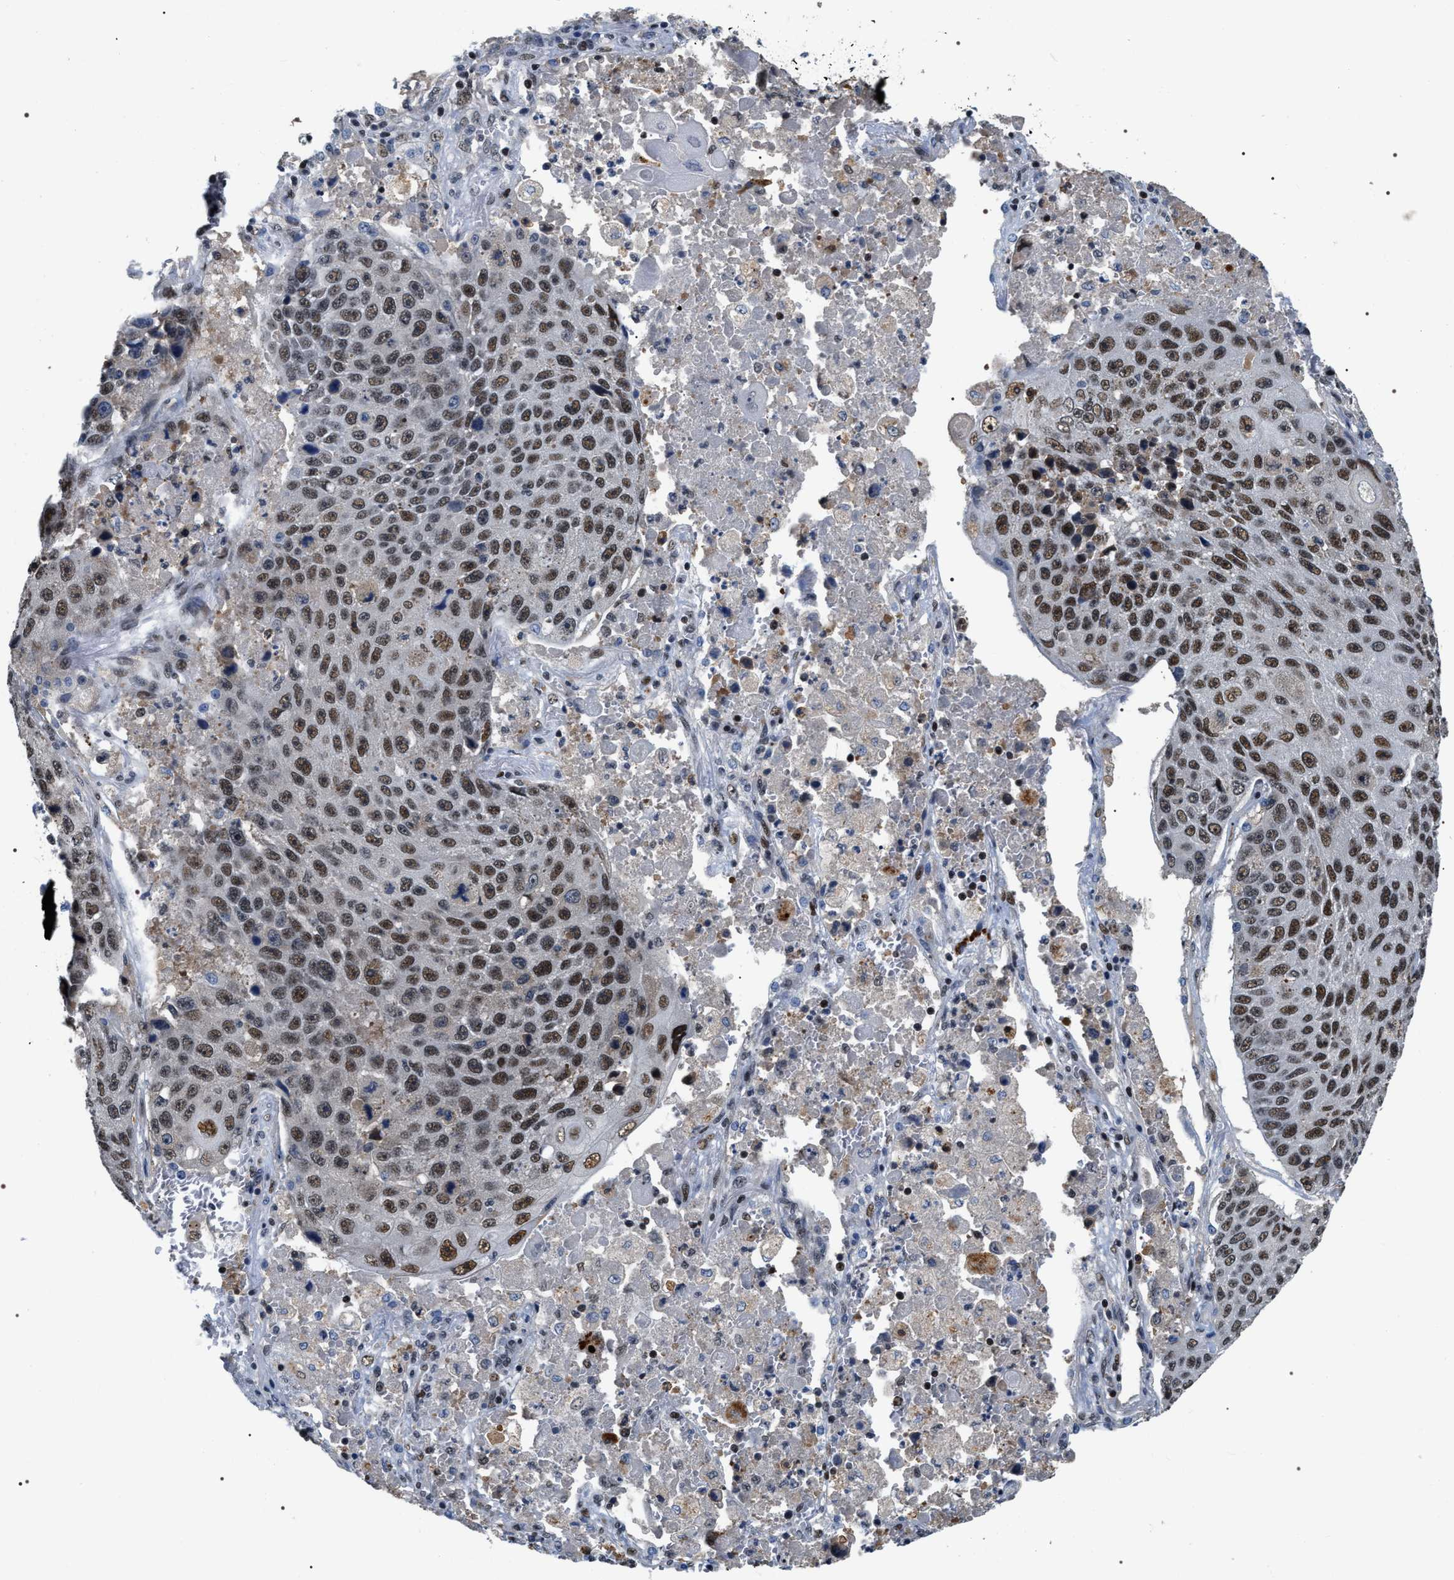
{"staining": {"intensity": "moderate", "quantity": ">75%", "location": "nuclear"}, "tissue": "lung cancer", "cell_type": "Tumor cells", "image_type": "cancer", "snomed": [{"axis": "morphology", "description": "Squamous cell carcinoma, NOS"}, {"axis": "topography", "description": "Lung"}], "caption": "Lung squamous cell carcinoma was stained to show a protein in brown. There is medium levels of moderate nuclear expression in approximately >75% of tumor cells. The staining was performed using DAB, with brown indicating positive protein expression. Nuclei are stained blue with hematoxylin.", "gene": "C7orf25", "patient": {"sex": "male", "age": 61}}